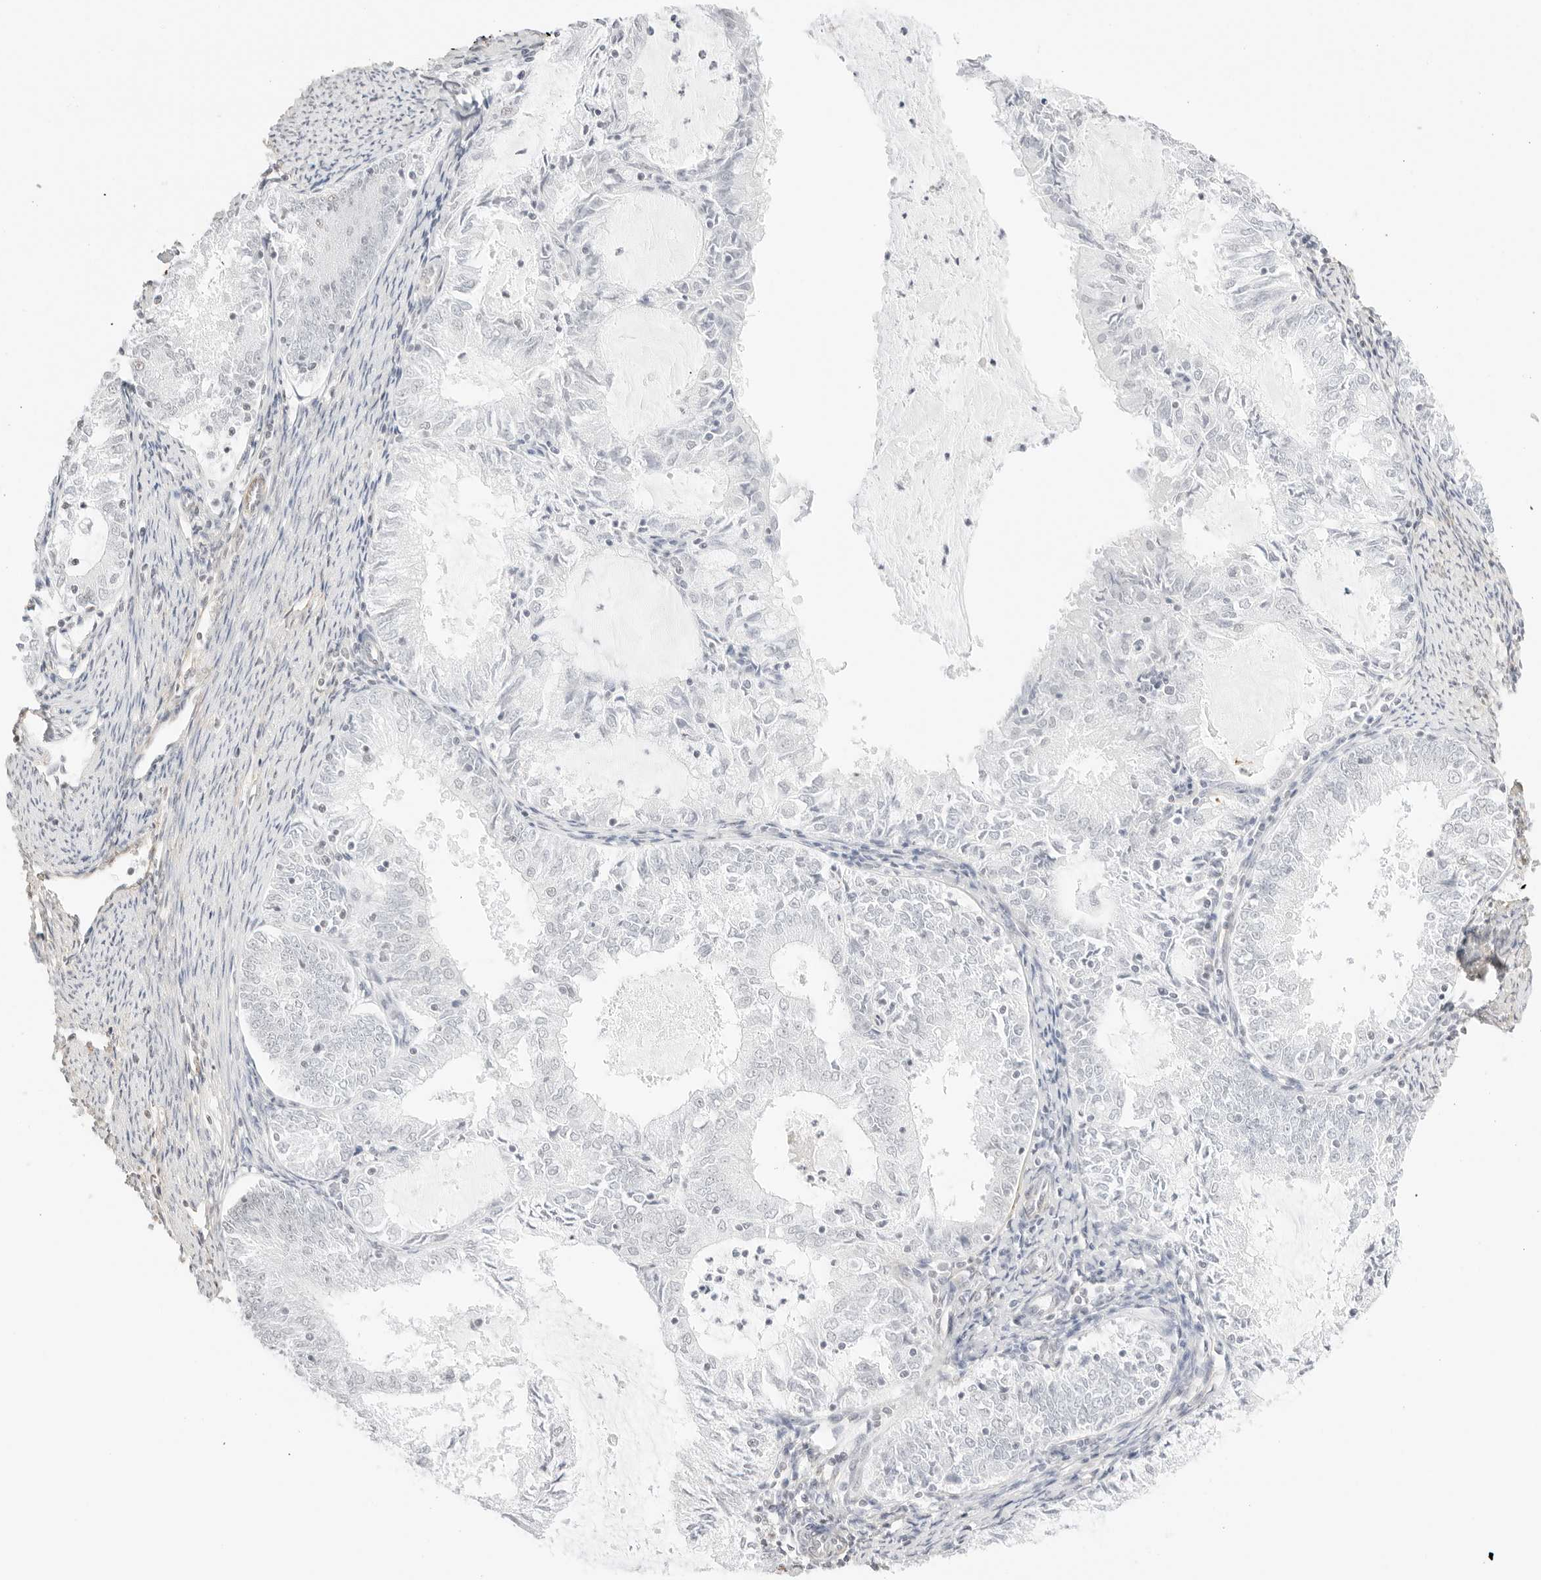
{"staining": {"intensity": "negative", "quantity": "none", "location": "none"}, "tissue": "endometrial cancer", "cell_type": "Tumor cells", "image_type": "cancer", "snomed": [{"axis": "morphology", "description": "Adenocarcinoma, NOS"}, {"axis": "topography", "description": "Endometrium"}], "caption": "This is a micrograph of immunohistochemistry (IHC) staining of endometrial adenocarcinoma, which shows no expression in tumor cells. (Brightfield microscopy of DAB (3,3'-diaminobenzidine) IHC at high magnification).", "gene": "FBLN5", "patient": {"sex": "female", "age": 57}}